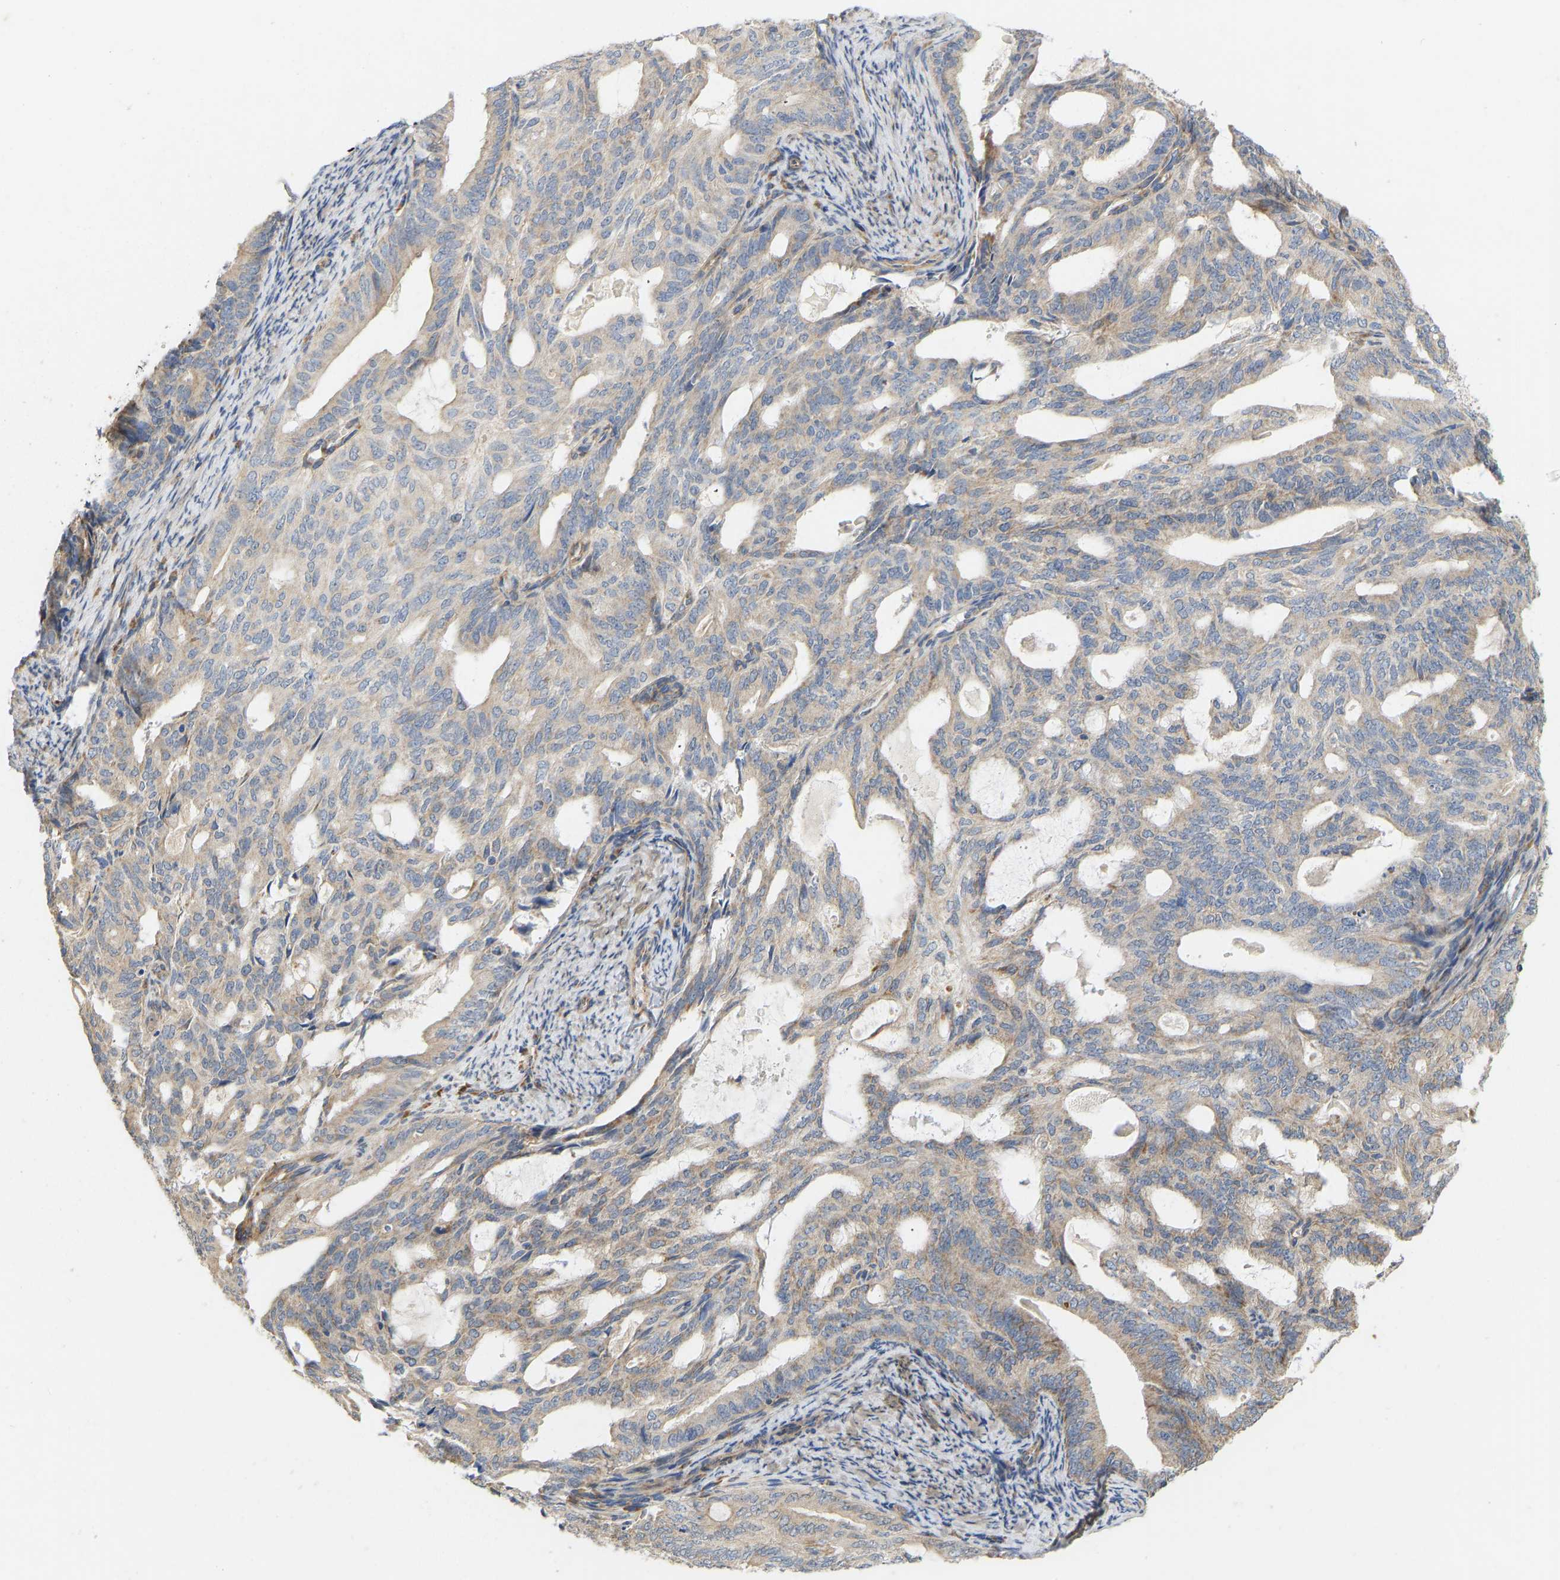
{"staining": {"intensity": "weak", "quantity": "25%-75%", "location": "cytoplasmic/membranous"}, "tissue": "endometrial cancer", "cell_type": "Tumor cells", "image_type": "cancer", "snomed": [{"axis": "morphology", "description": "Adenocarcinoma, NOS"}, {"axis": "topography", "description": "Endometrium"}], "caption": "DAB immunohistochemical staining of human endometrial adenocarcinoma reveals weak cytoplasmic/membranous protein staining in about 25%-75% of tumor cells. Nuclei are stained in blue.", "gene": "HACD2", "patient": {"sex": "female", "age": 58}}